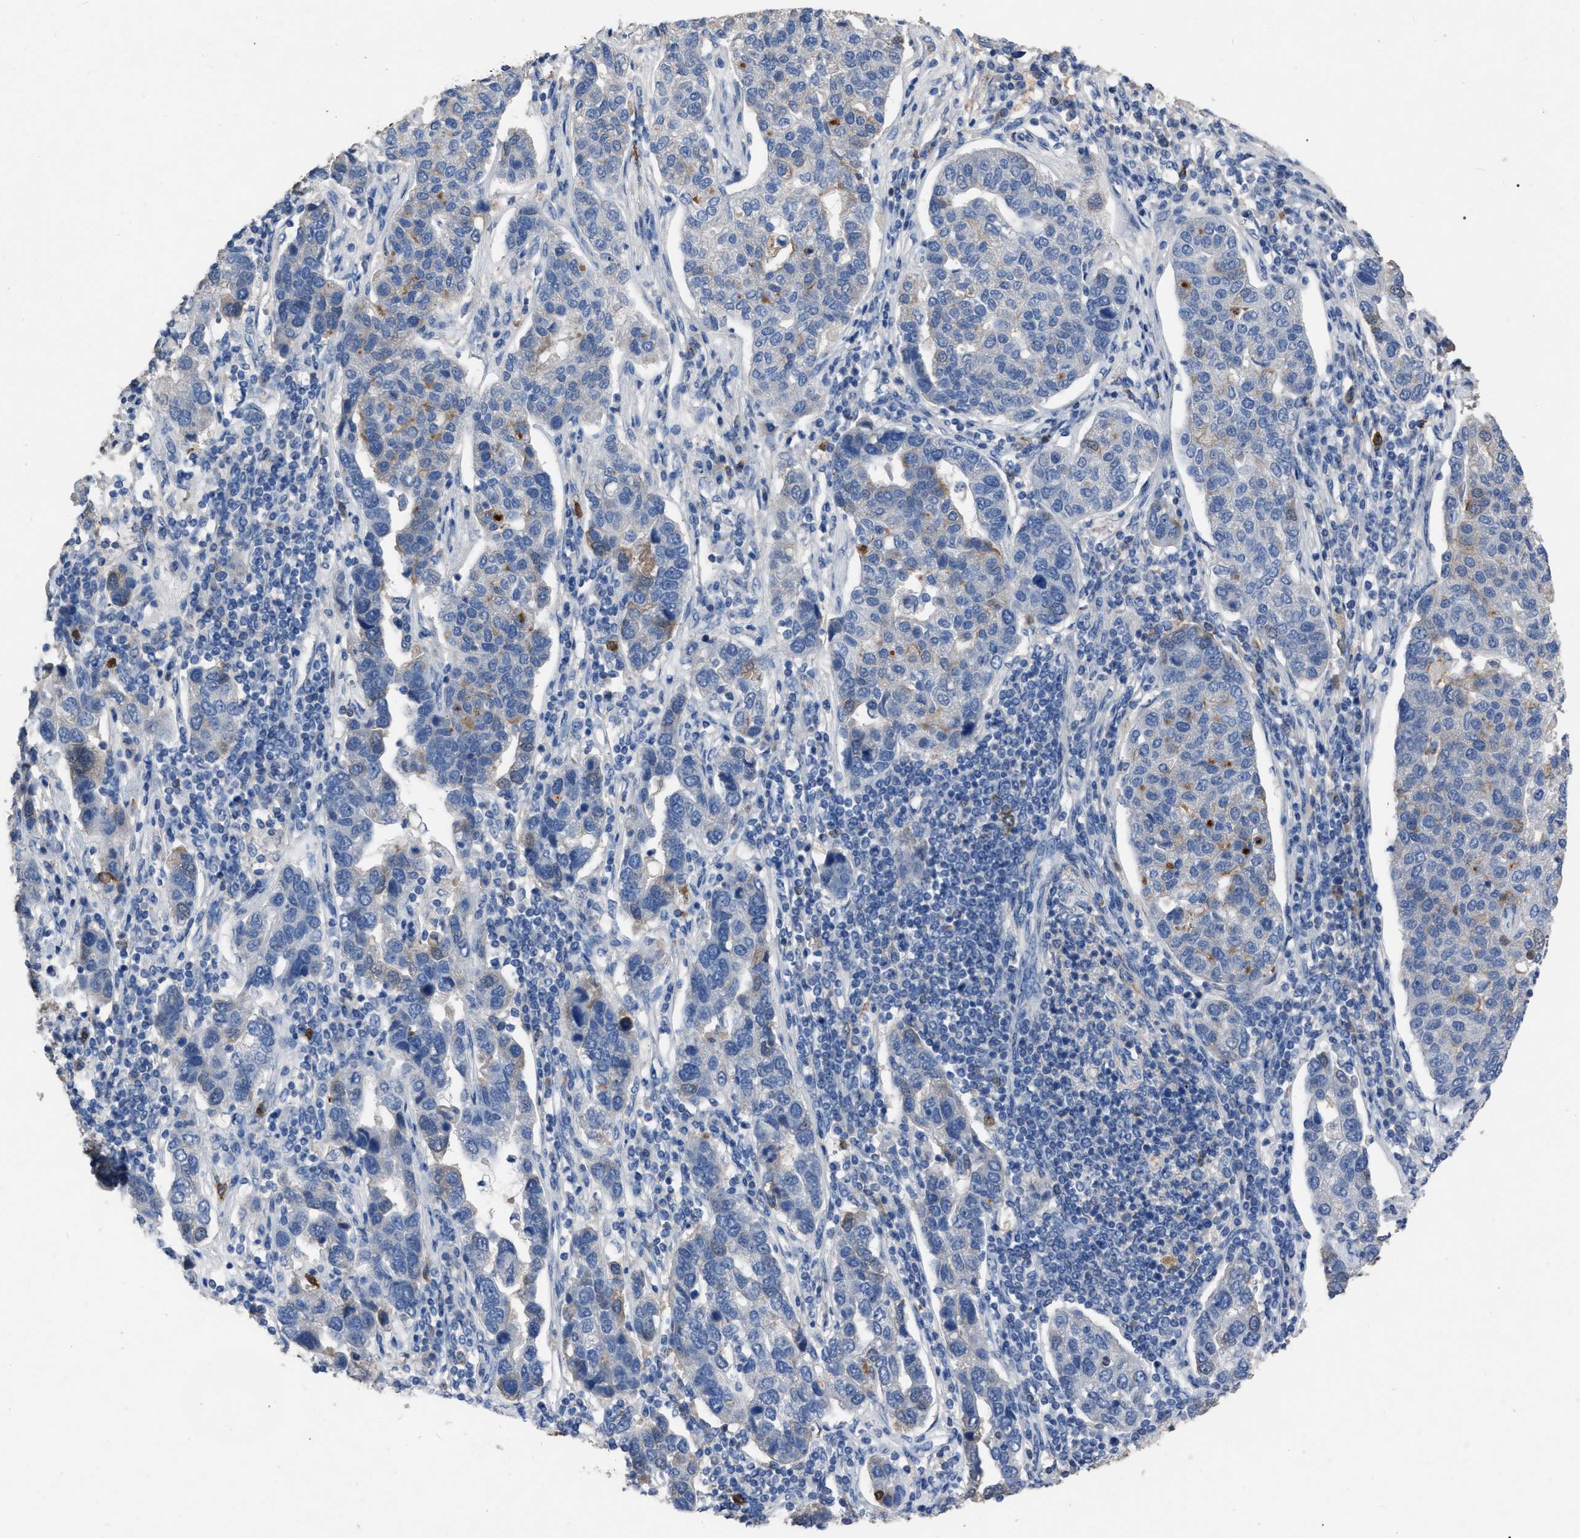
{"staining": {"intensity": "negative", "quantity": "none", "location": "none"}, "tissue": "pancreatic cancer", "cell_type": "Tumor cells", "image_type": "cancer", "snomed": [{"axis": "morphology", "description": "Adenocarcinoma, NOS"}, {"axis": "topography", "description": "Pancreas"}], "caption": "Pancreatic cancer (adenocarcinoma) stained for a protein using IHC demonstrates no staining tumor cells.", "gene": "HABP2", "patient": {"sex": "female", "age": 61}}